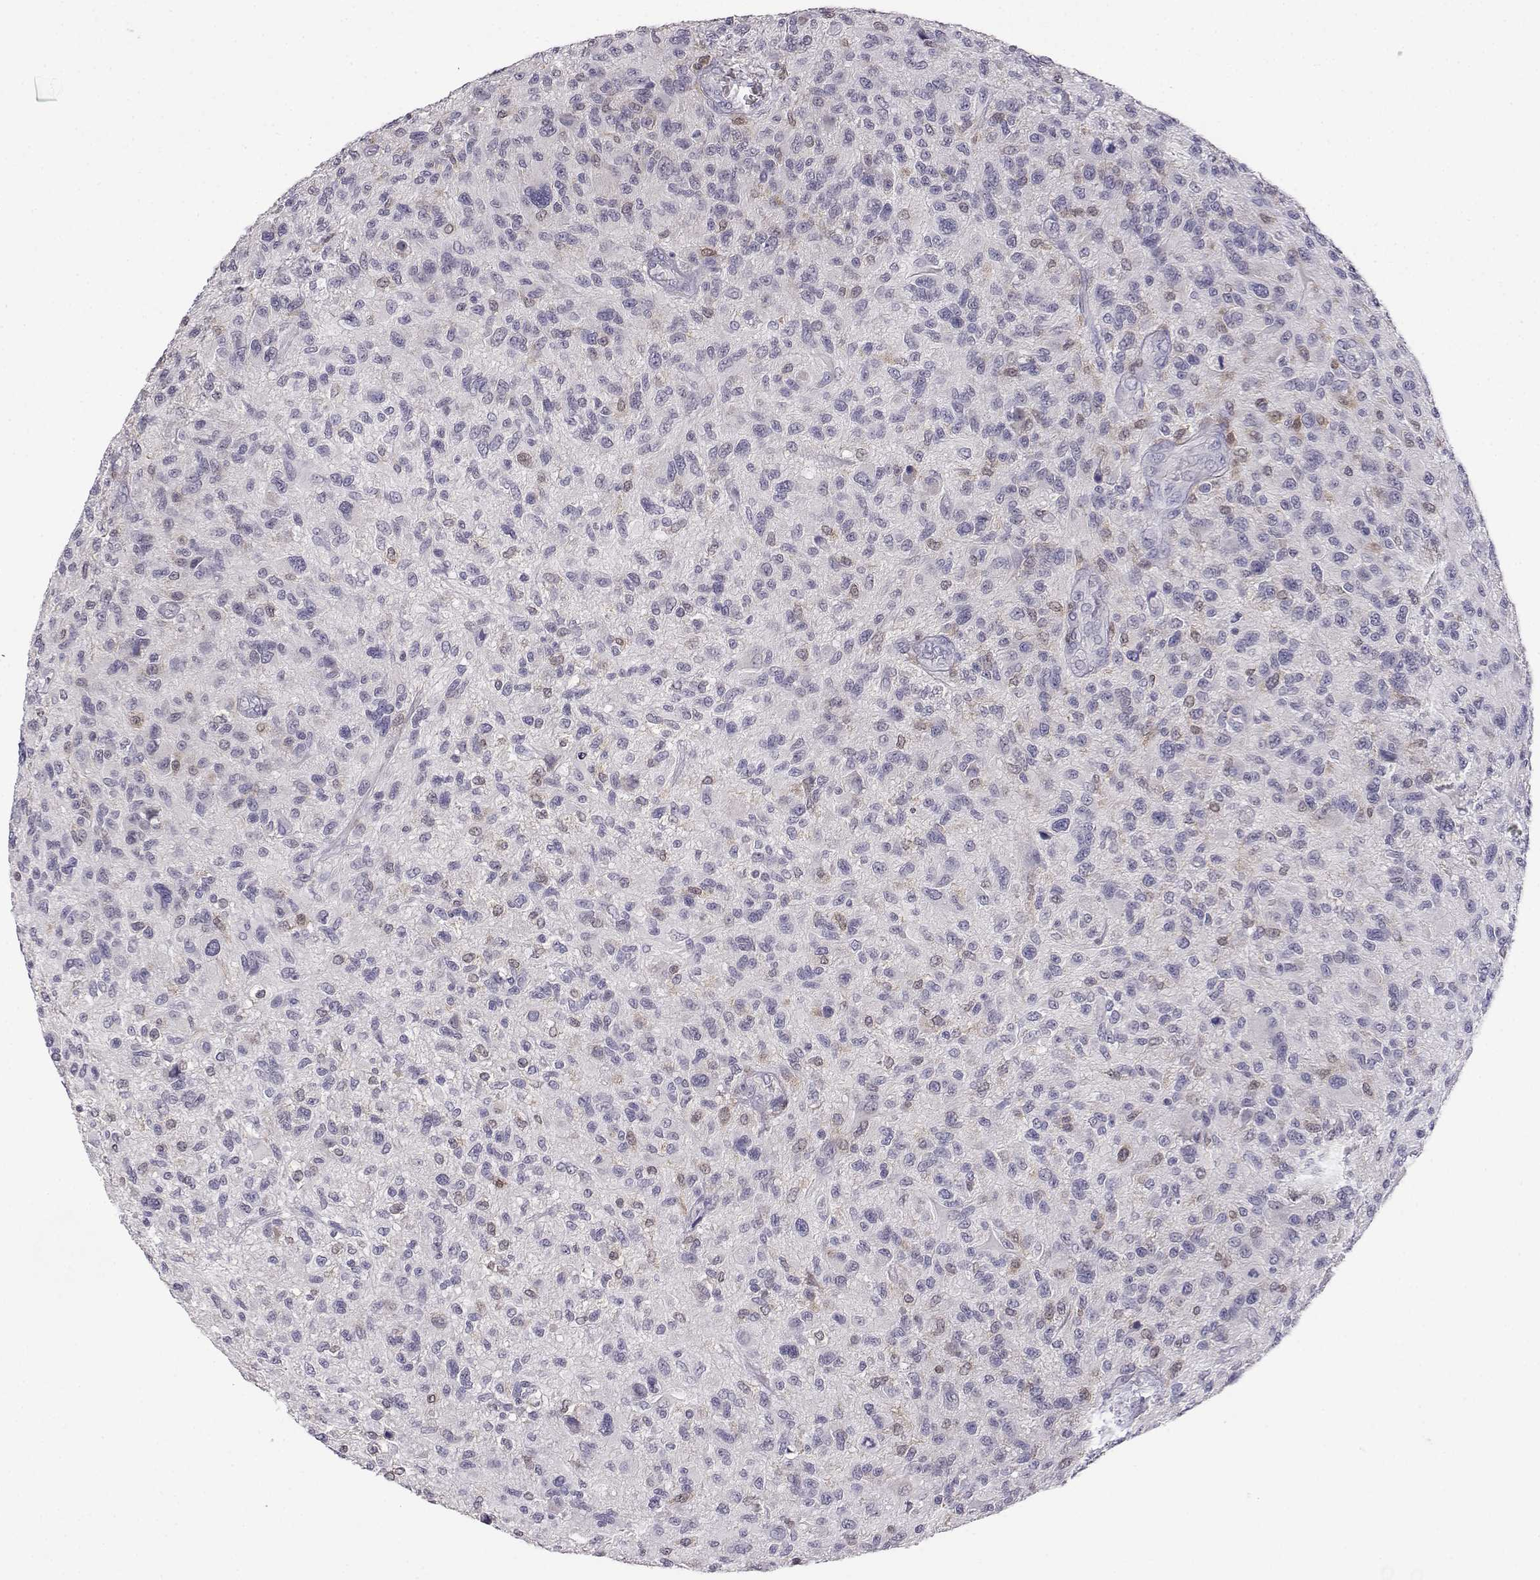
{"staining": {"intensity": "negative", "quantity": "none", "location": "none"}, "tissue": "glioma", "cell_type": "Tumor cells", "image_type": "cancer", "snomed": [{"axis": "morphology", "description": "Glioma, malignant, High grade"}, {"axis": "topography", "description": "Brain"}], "caption": "DAB immunohistochemical staining of human malignant glioma (high-grade) shows no significant expression in tumor cells.", "gene": "AKR1B1", "patient": {"sex": "male", "age": 47}}